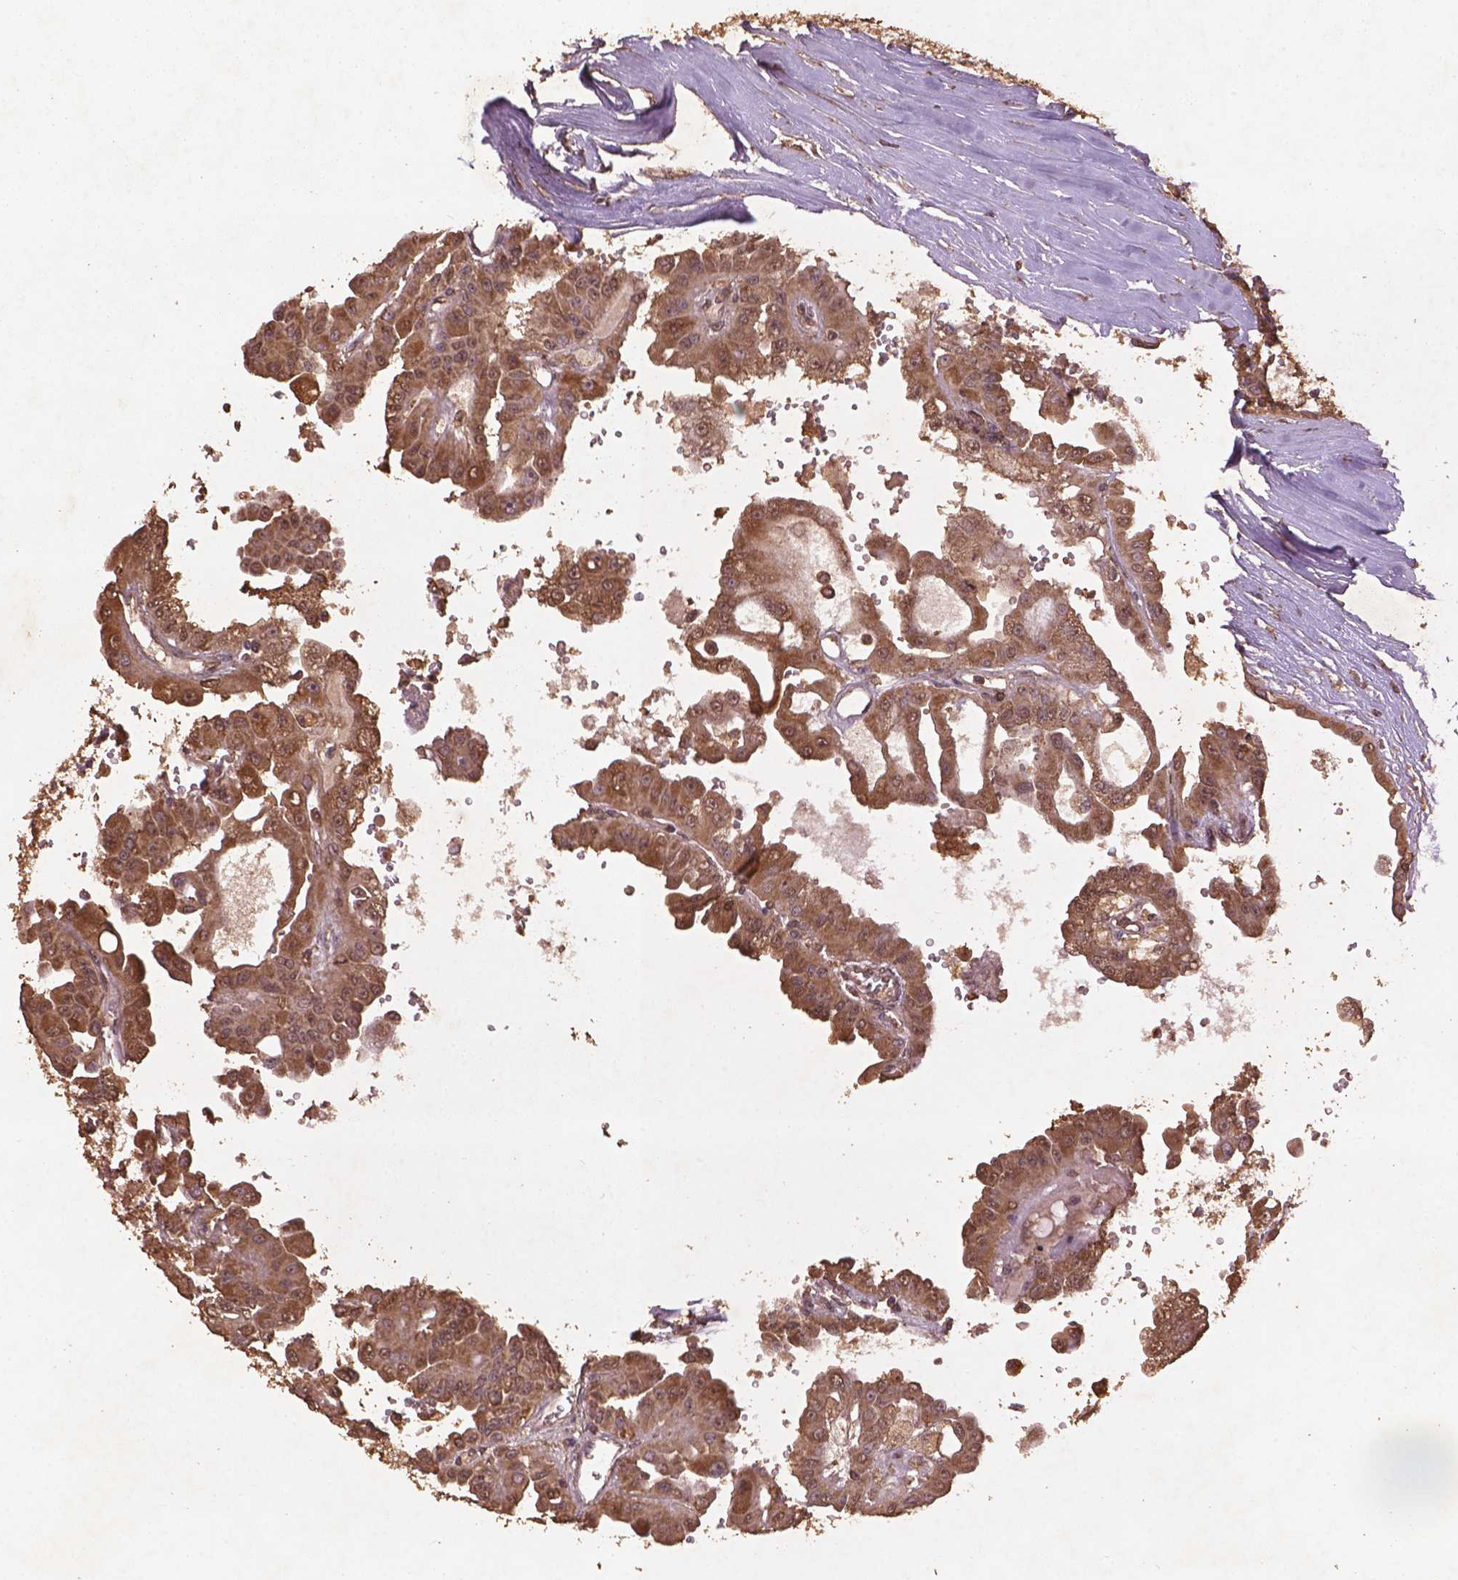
{"staining": {"intensity": "moderate", "quantity": ">75%", "location": "cytoplasmic/membranous"}, "tissue": "renal cancer", "cell_type": "Tumor cells", "image_type": "cancer", "snomed": [{"axis": "morphology", "description": "Adenocarcinoma, NOS"}, {"axis": "topography", "description": "Kidney"}], "caption": "Immunohistochemical staining of adenocarcinoma (renal) demonstrates medium levels of moderate cytoplasmic/membranous protein staining in about >75% of tumor cells.", "gene": "BABAM1", "patient": {"sex": "male", "age": 58}}